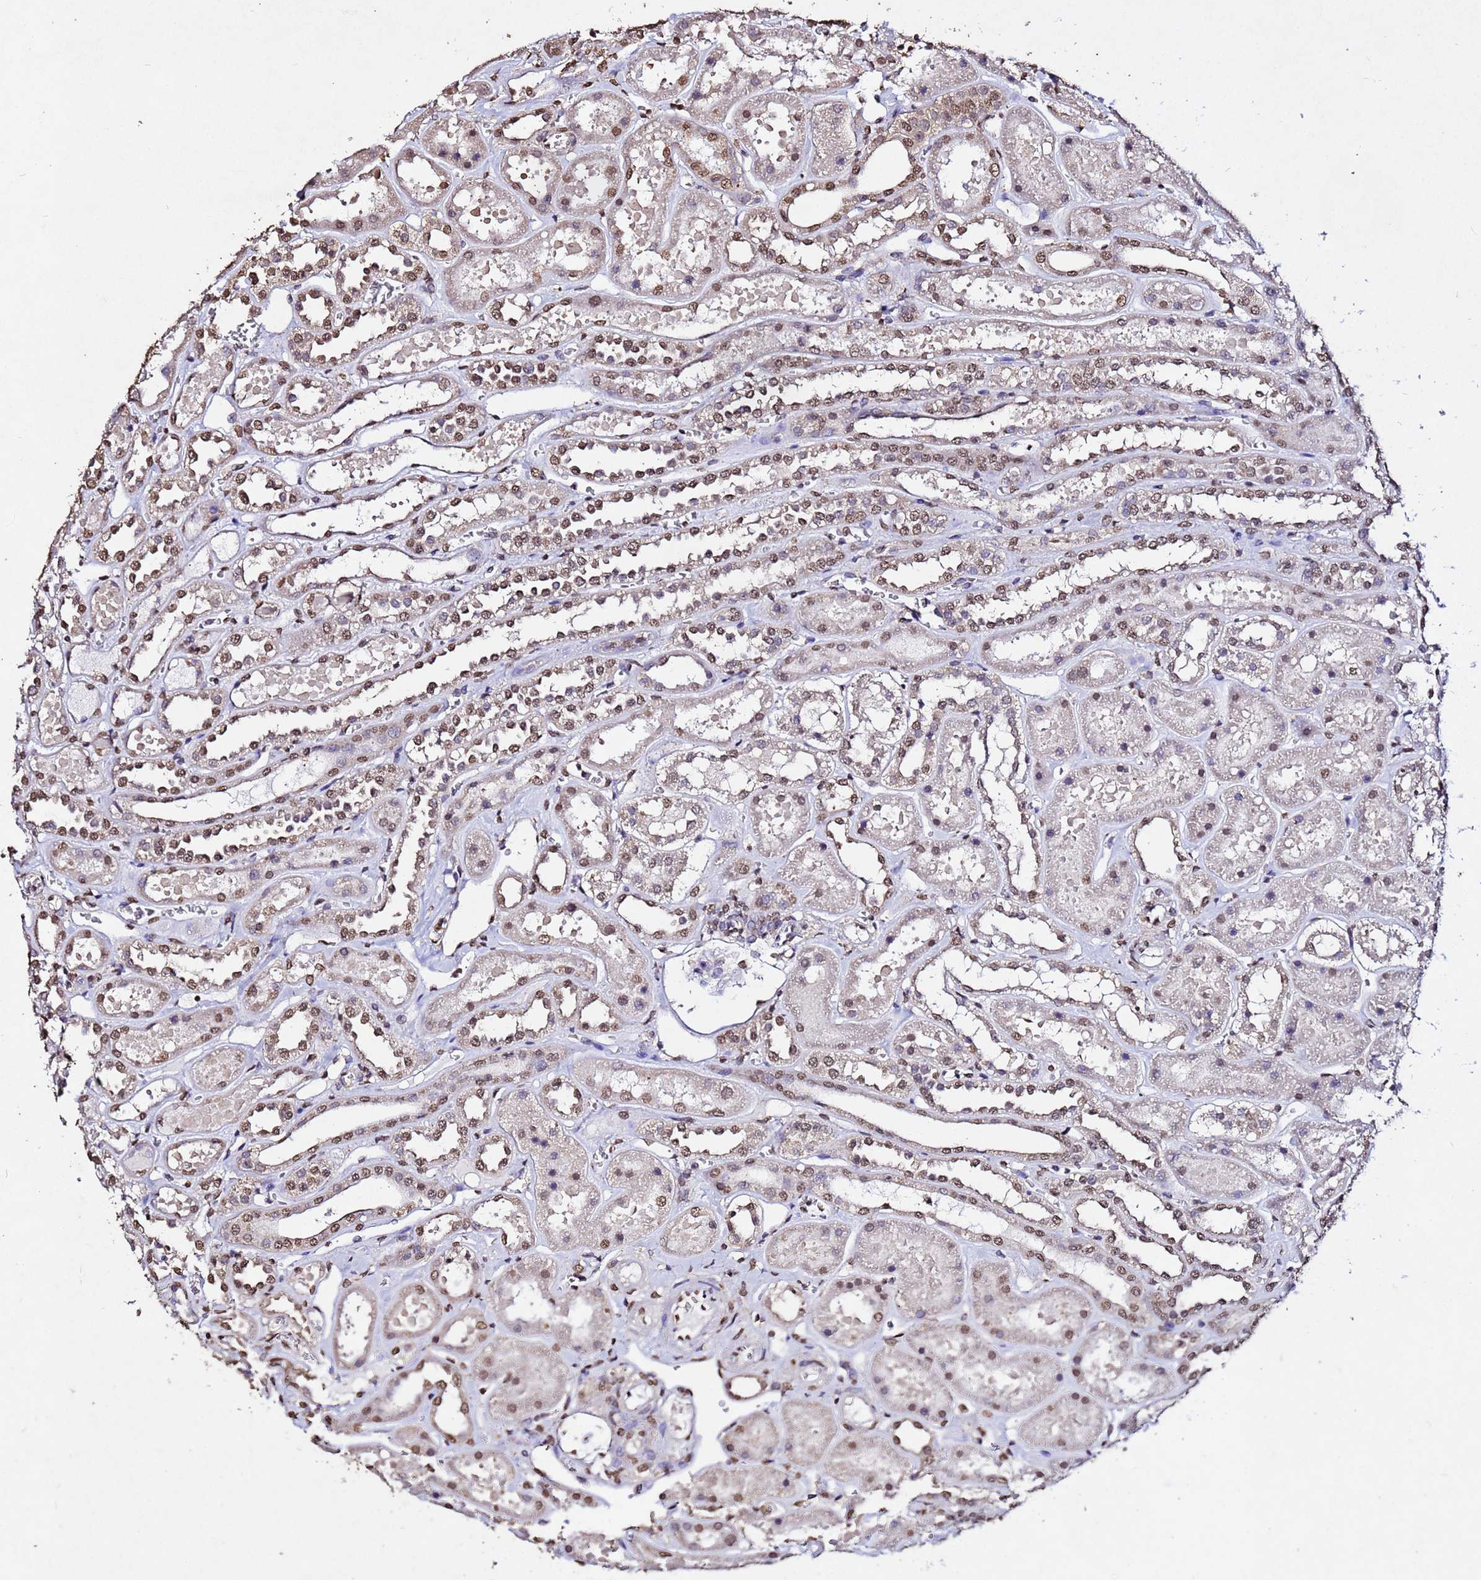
{"staining": {"intensity": "moderate", "quantity": ">75%", "location": "nuclear"}, "tissue": "kidney", "cell_type": "Cells in glomeruli", "image_type": "normal", "snomed": [{"axis": "morphology", "description": "Normal tissue, NOS"}, {"axis": "topography", "description": "Kidney"}], "caption": "IHC (DAB (3,3'-diaminobenzidine)) staining of unremarkable human kidney demonstrates moderate nuclear protein staining in approximately >75% of cells in glomeruli. (brown staining indicates protein expression, while blue staining denotes nuclei).", "gene": "MYOCD", "patient": {"sex": "female", "age": 41}}